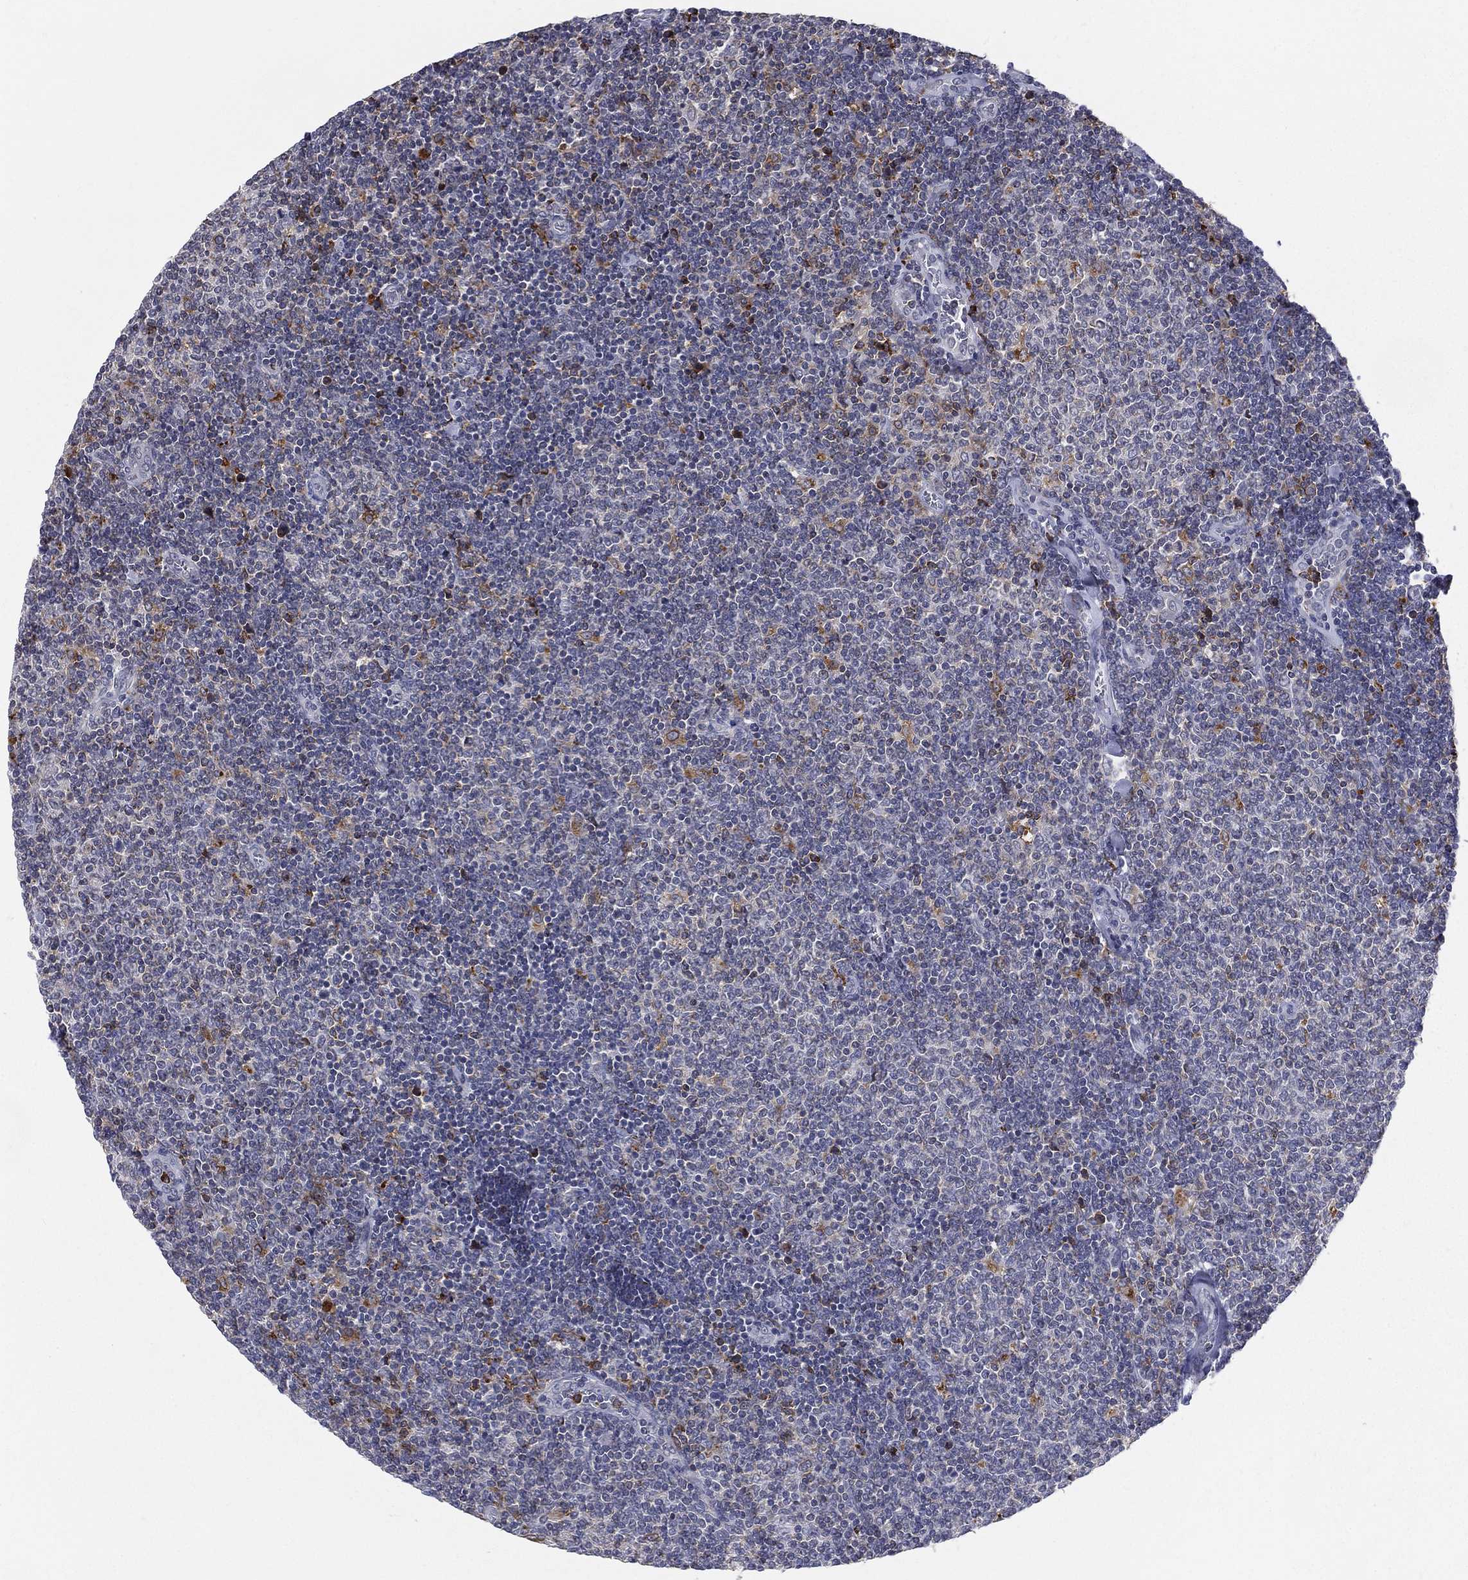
{"staining": {"intensity": "moderate", "quantity": "<25%", "location": "cytoplasmic/membranous"}, "tissue": "lymphoma", "cell_type": "Tumor cells", "image_type": "cancer", "snomed": [{"axis": "morphology", "description": "Malignant lymphoma, non-Hodgkin's type, Low grade"}, {"axis": "topography", "description": "Lymph node"}], "caption": "The photomicrograph demonstrates staining of lymphoma, revealing moderate cytoplasmic/membranous protein positivity (brown color) within tumor cells. Nuclei are stained in blue.", "gene": "EVI2B", "patient": {"sex": "male", "age": 52}}